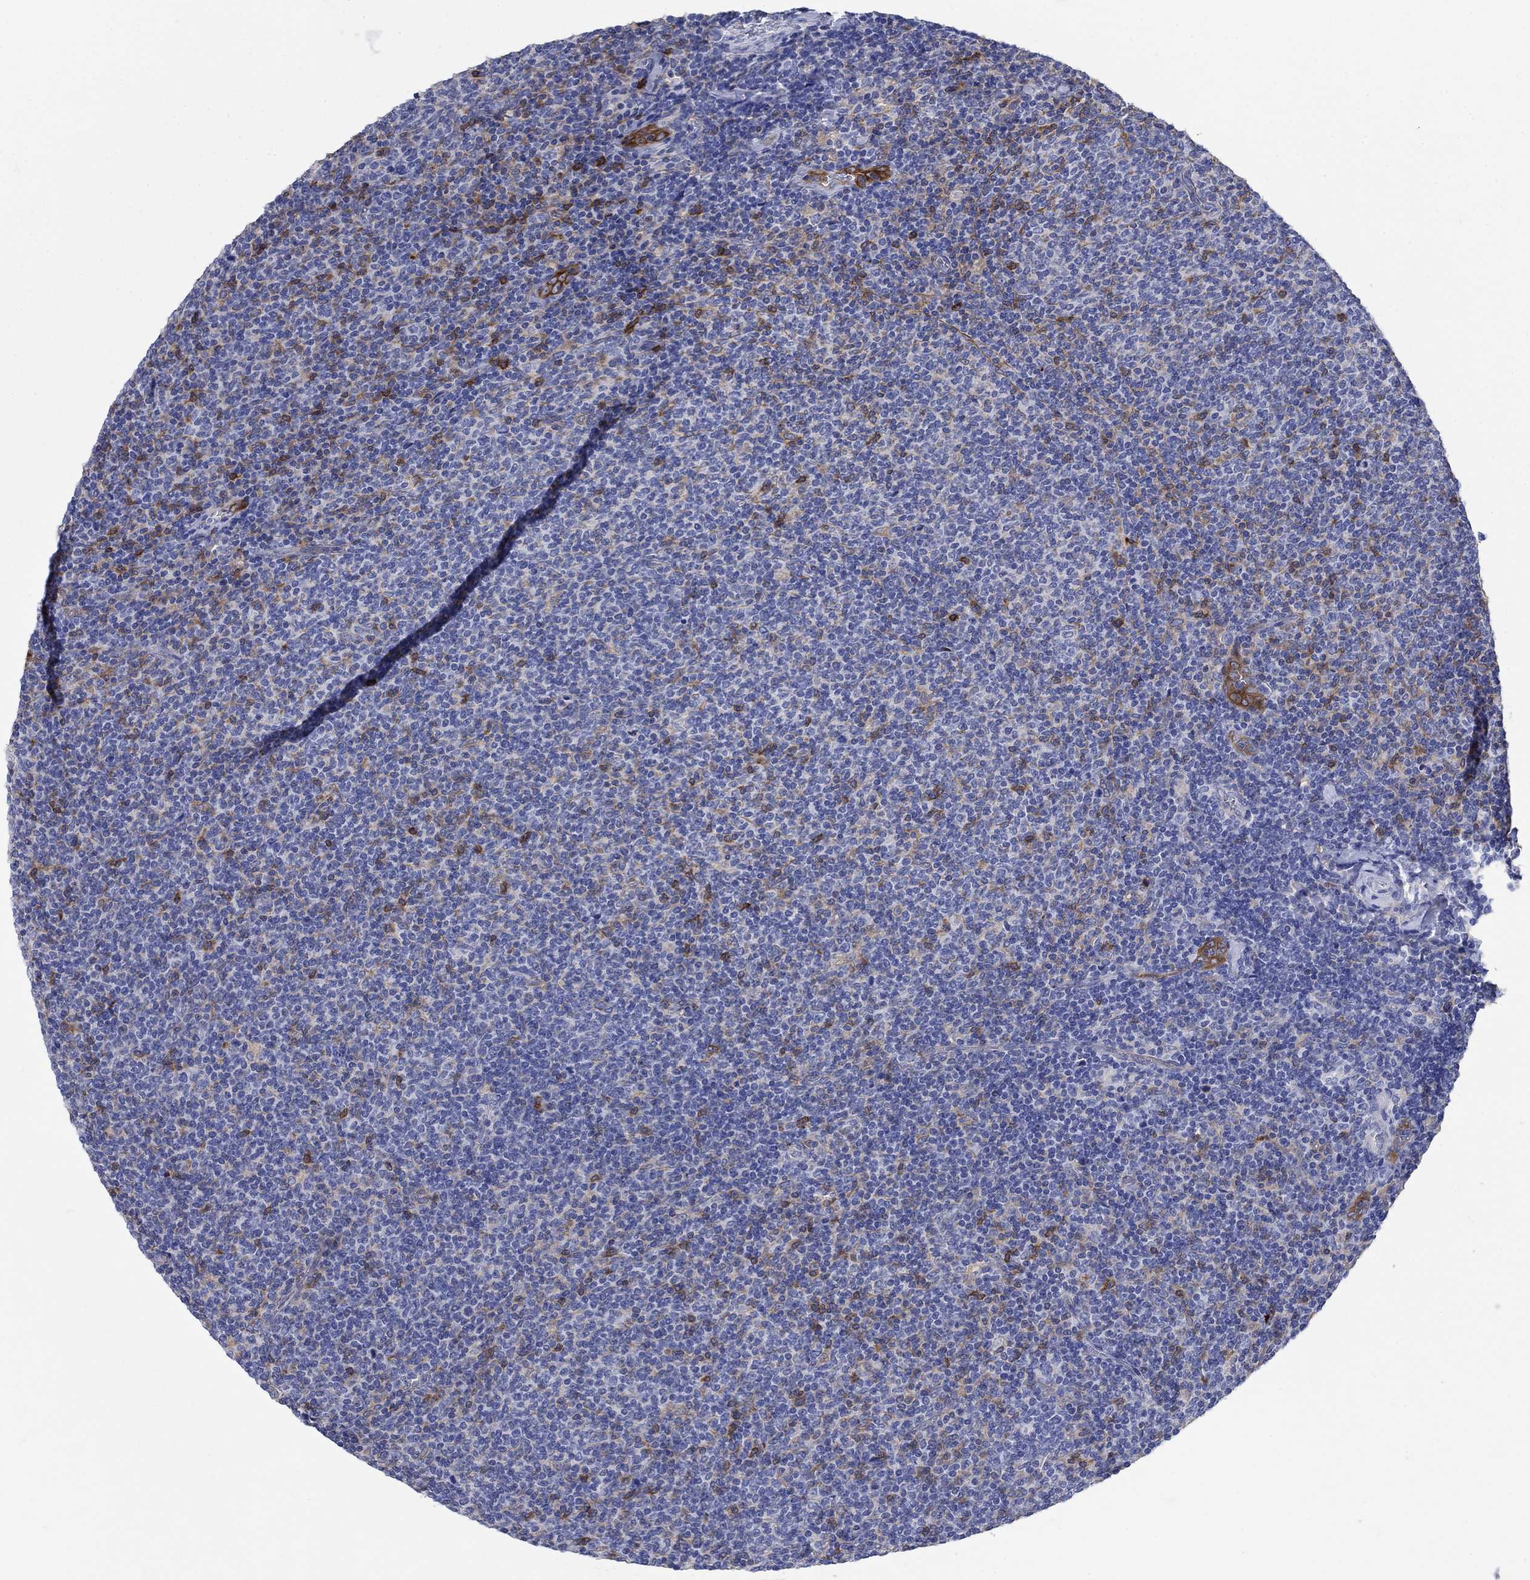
{"staining": {"intensity": "weak", "quantity": "<25%", "location": "cytoplasmic/membranous"}, "tissue": "lymphoma", "cell_type": "Tumor cells", "image_type": "cancer", "snomed": [{"axis": "morphology", "description": "Malignant lymphoma, non-Hodgkin's type, Low grade"}, {"axis": "topography", "description": "Lymph node"}], "caption": "IHC of human low-grade malignant lymphoma, non-Hodgkin's type exhibits no expression in tumor cells.", "gene": "TRIM16", "patient": {"sex": "male", "age": 52}}